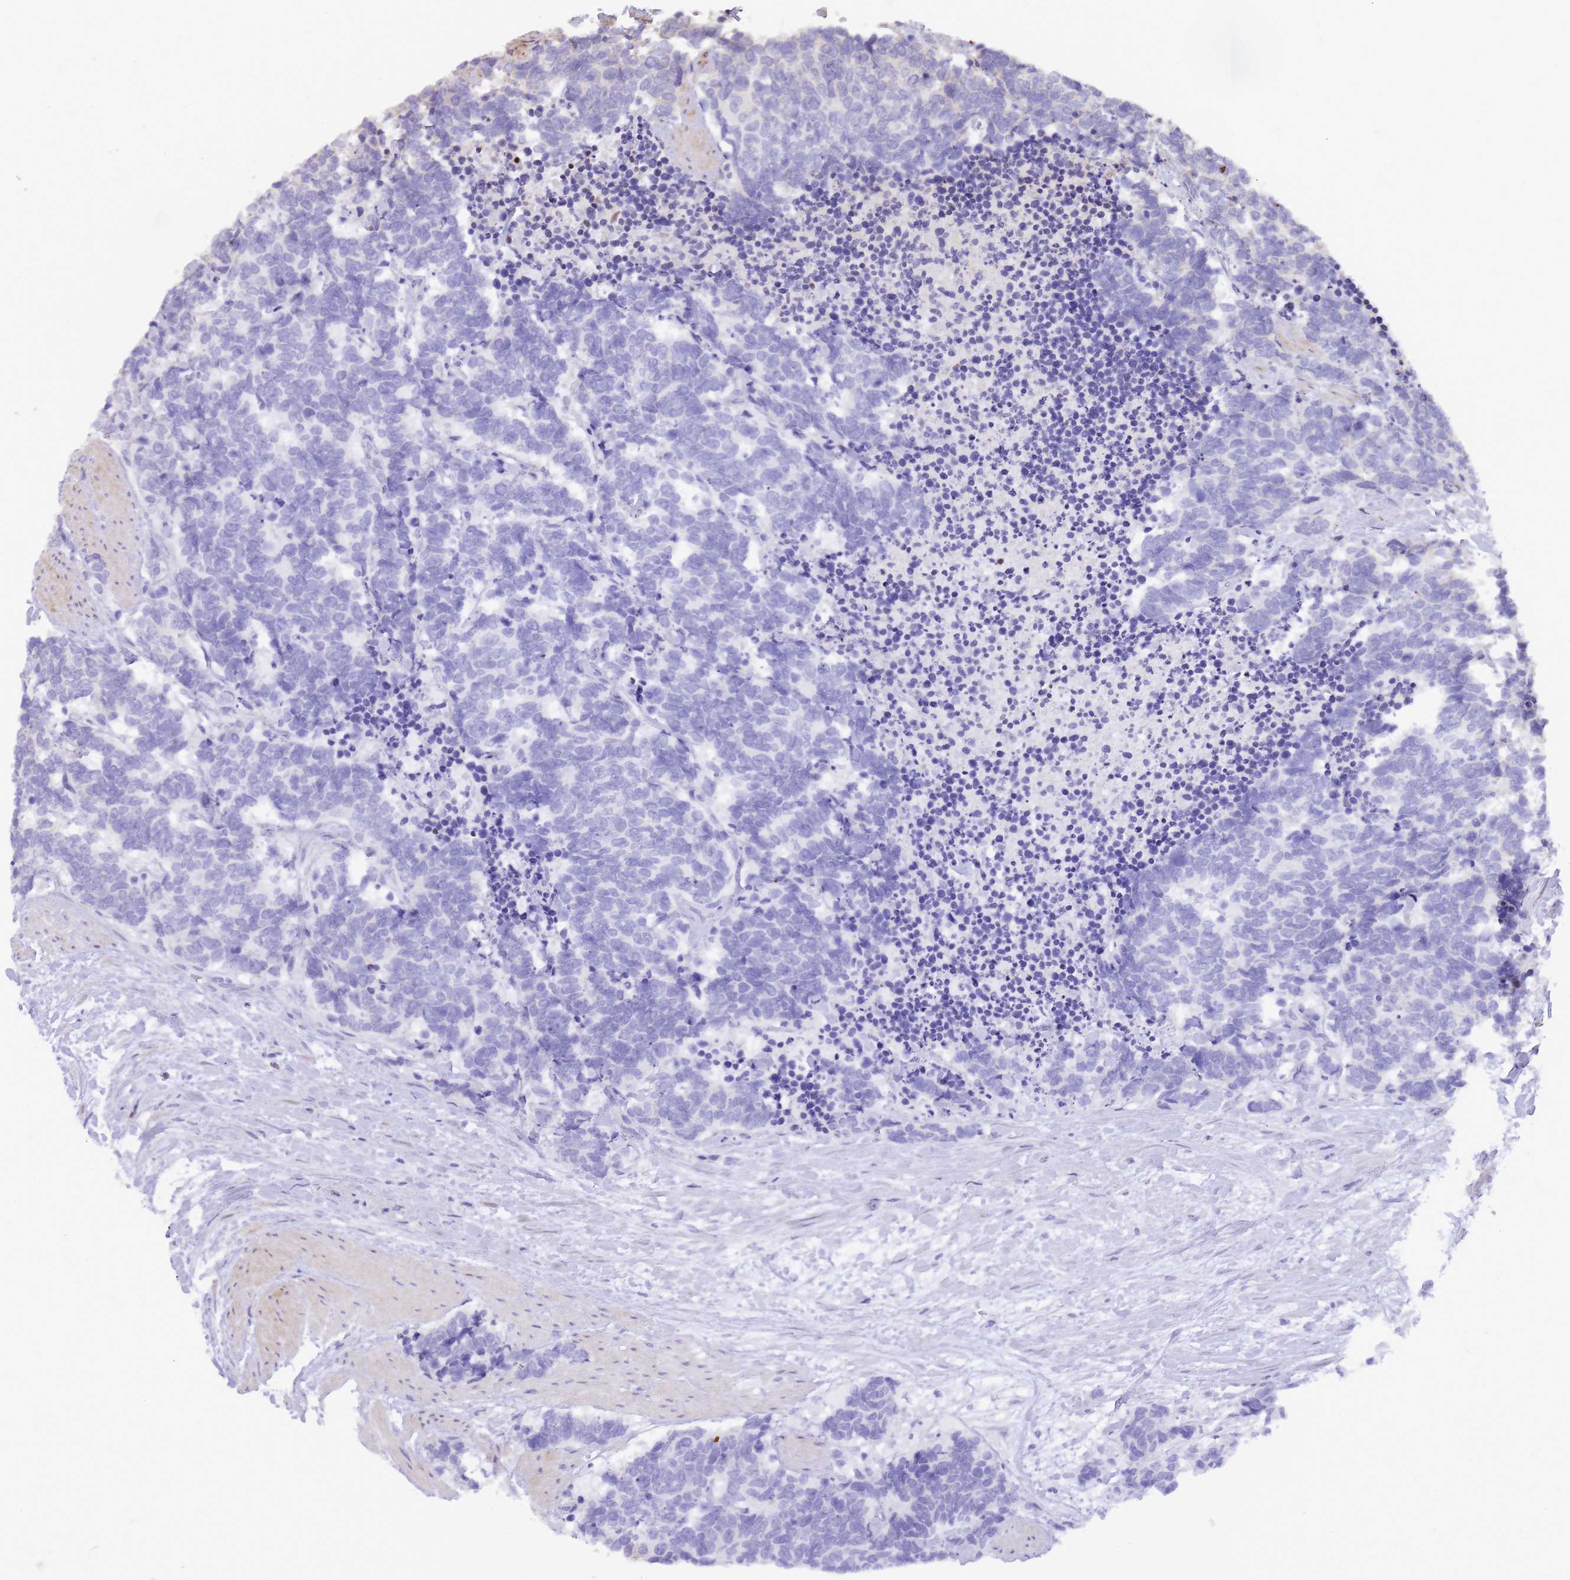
{"staining": {"intensity": "negative", "quantity": "none", "location": "none"}, "tissue": "carcinoid", "cell_type": "Tumor cells", "image_type": "cancer", "snomed": [{"axis": "morphology", "description": "Carcinoma, NOS"}, {"axis": "morphology", "description": "Carcinoid, malignant, NOS"}, {"axis": "topography", "description": "Prostate"}], "caption": "Tumor cells show no significant expression in carcinoid (malignant).", "gene": "TOPAZ1", "patient": {"sex": "male", "age": 57}}